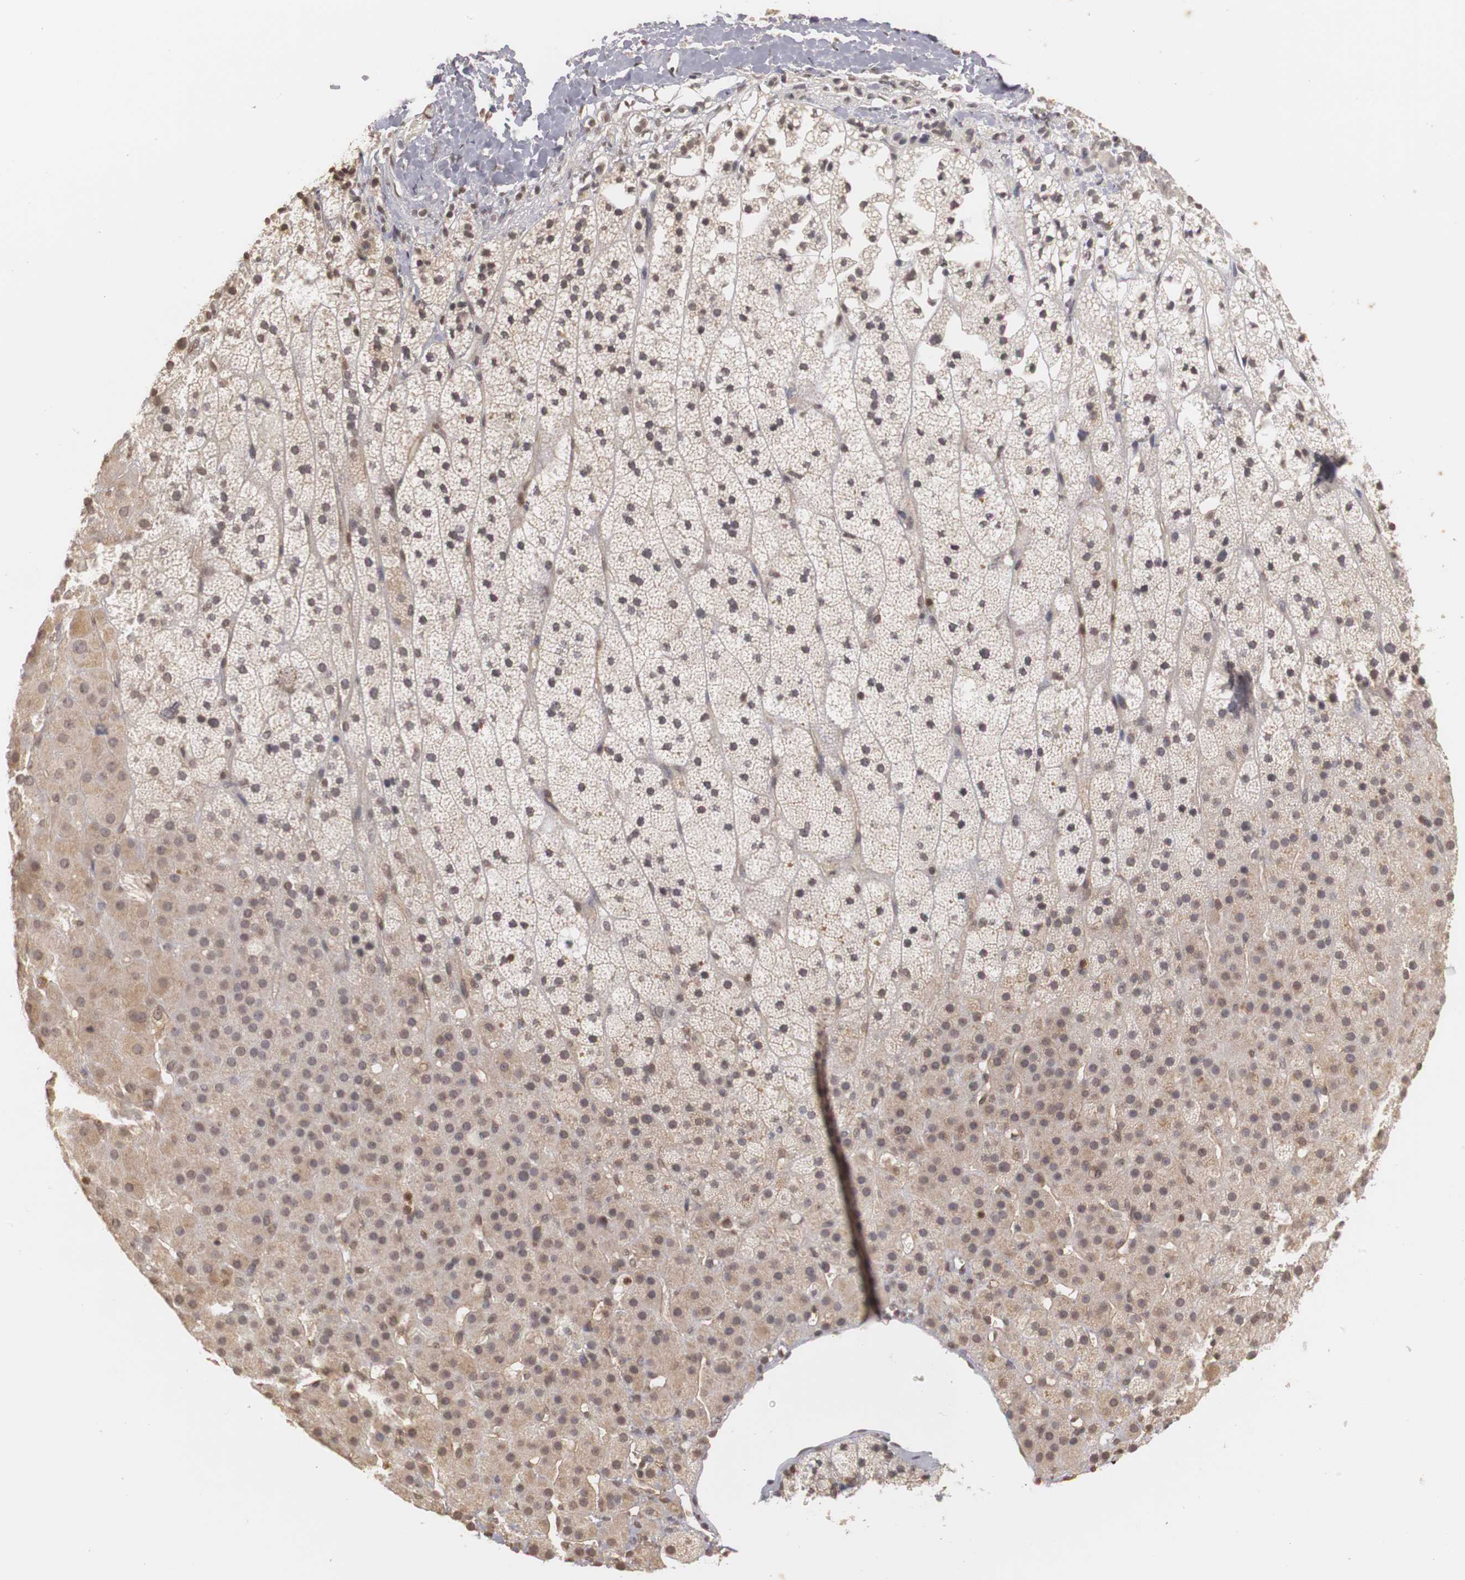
{"staining": {"intensity": "weak", "quantity": "25%-75%", "location": "cytoplasmic/membranous,nuclear"}, "tissue": "adrenal gland", "cell_type": "Glandular cells", "image_type": "normal", "snomed": [{"axis": "morphology", "description": "Normal tissue, NOS"}, {"axis": "topography", "description": "Adrenal gland"}], "caption": "About 25%-75% of glandular cells in unremarkable human adrenal gland exhibit weak cytoplasmic/membranous,nuclear protein positivity as visualized by brown immunohistochemical staining.", "gene": "PLEKHA1", "patient": {"sex": "male", "age": 35}}